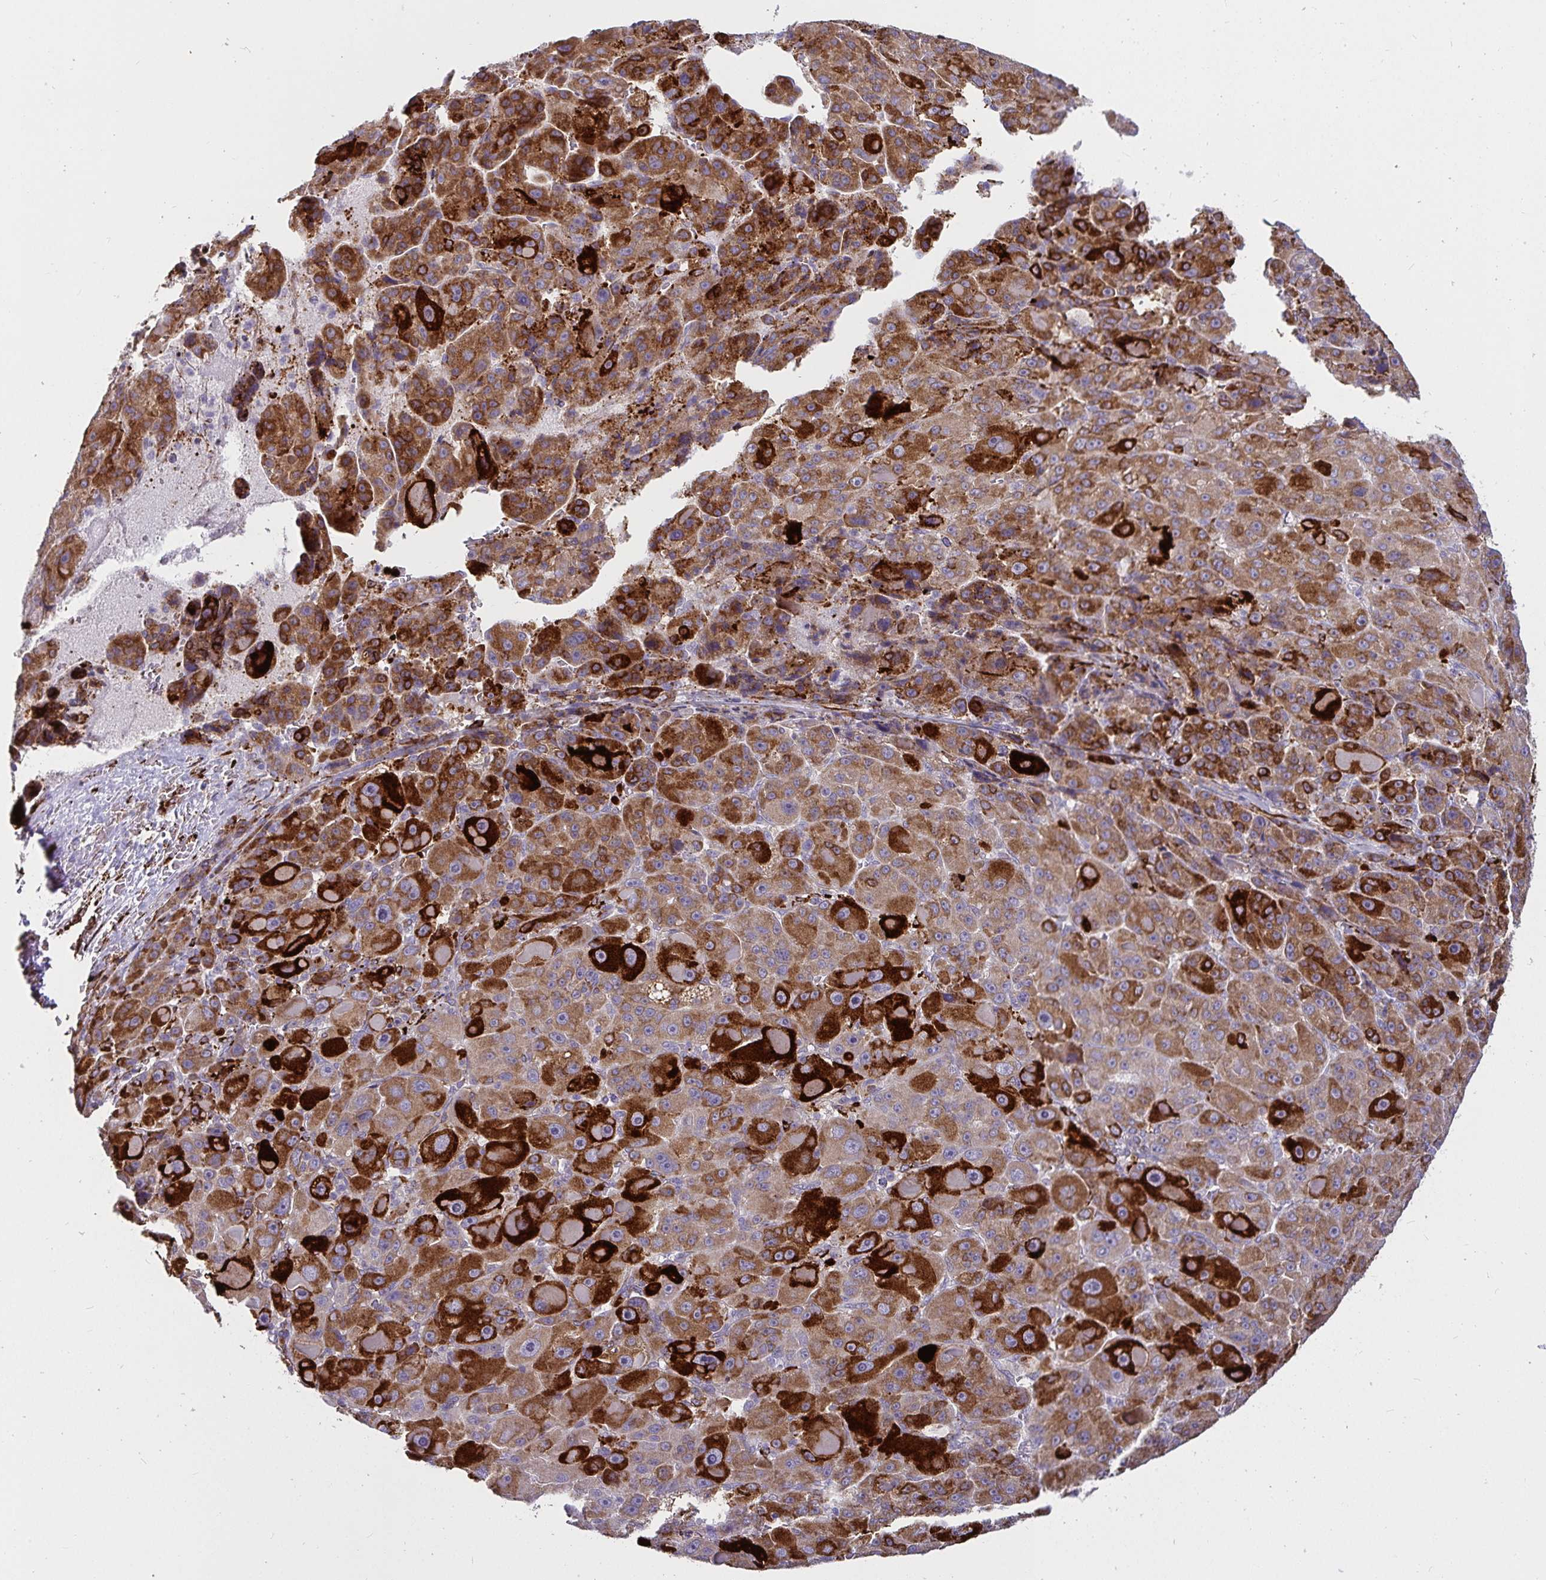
{"staining": {"intensity": "strong", "quantity": ">75%", "location": "cytoplasmic/membranous"}, "tissue": "liver cancer", "cell_type": "Tumor cells", "image_type": "cancer", "snomed": [{"axis": "morphology", "description": "Carcinoma, Hepatocellular, NOS"}, {"axis": "topography", "description": "Liver"}], "caption": "Strong cytoplasmic/membranous protein positivity is appreciated in about >75% of tumor cells in liver cancer.", "gene": "P4HA2", "patient": {"sex": "male", "age": 76}}